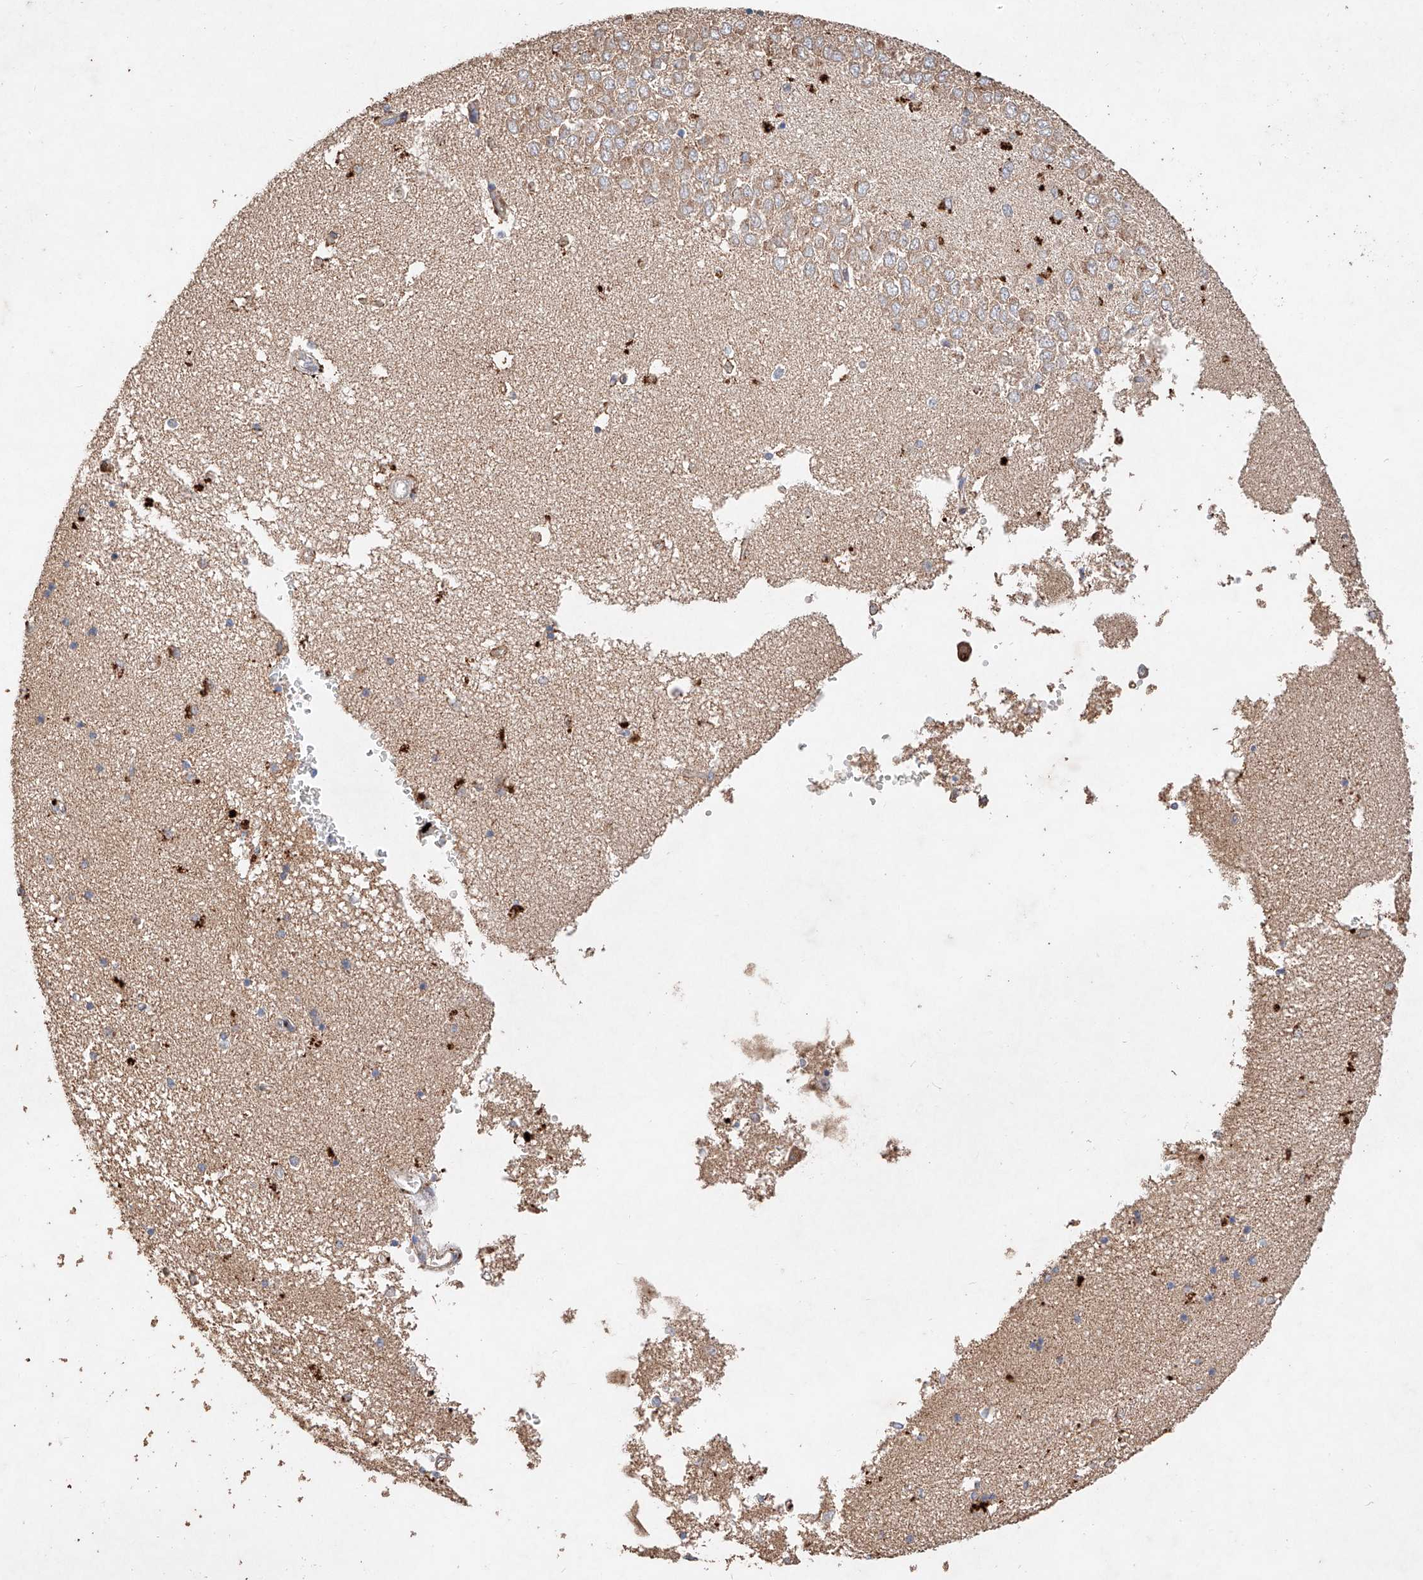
{"staining": {"intensity": "weak", "quantity": "<25%", "location": "cytoplasmic/membranous"}, "tissue": "hippocampus", "cell_type": "Glial cells", "image_type": "normal", "snomed": [{"axis": "morphology", "description": "Normal tissue, NOS"}, {"axis": "topography", "description": "Hippocampus"}], "caption": "Photomicrograph shows no protein expression in glial cells of benign hippocampus.", "gene": "C6orf62", "patient": {"sex": "male", "age": 45}}